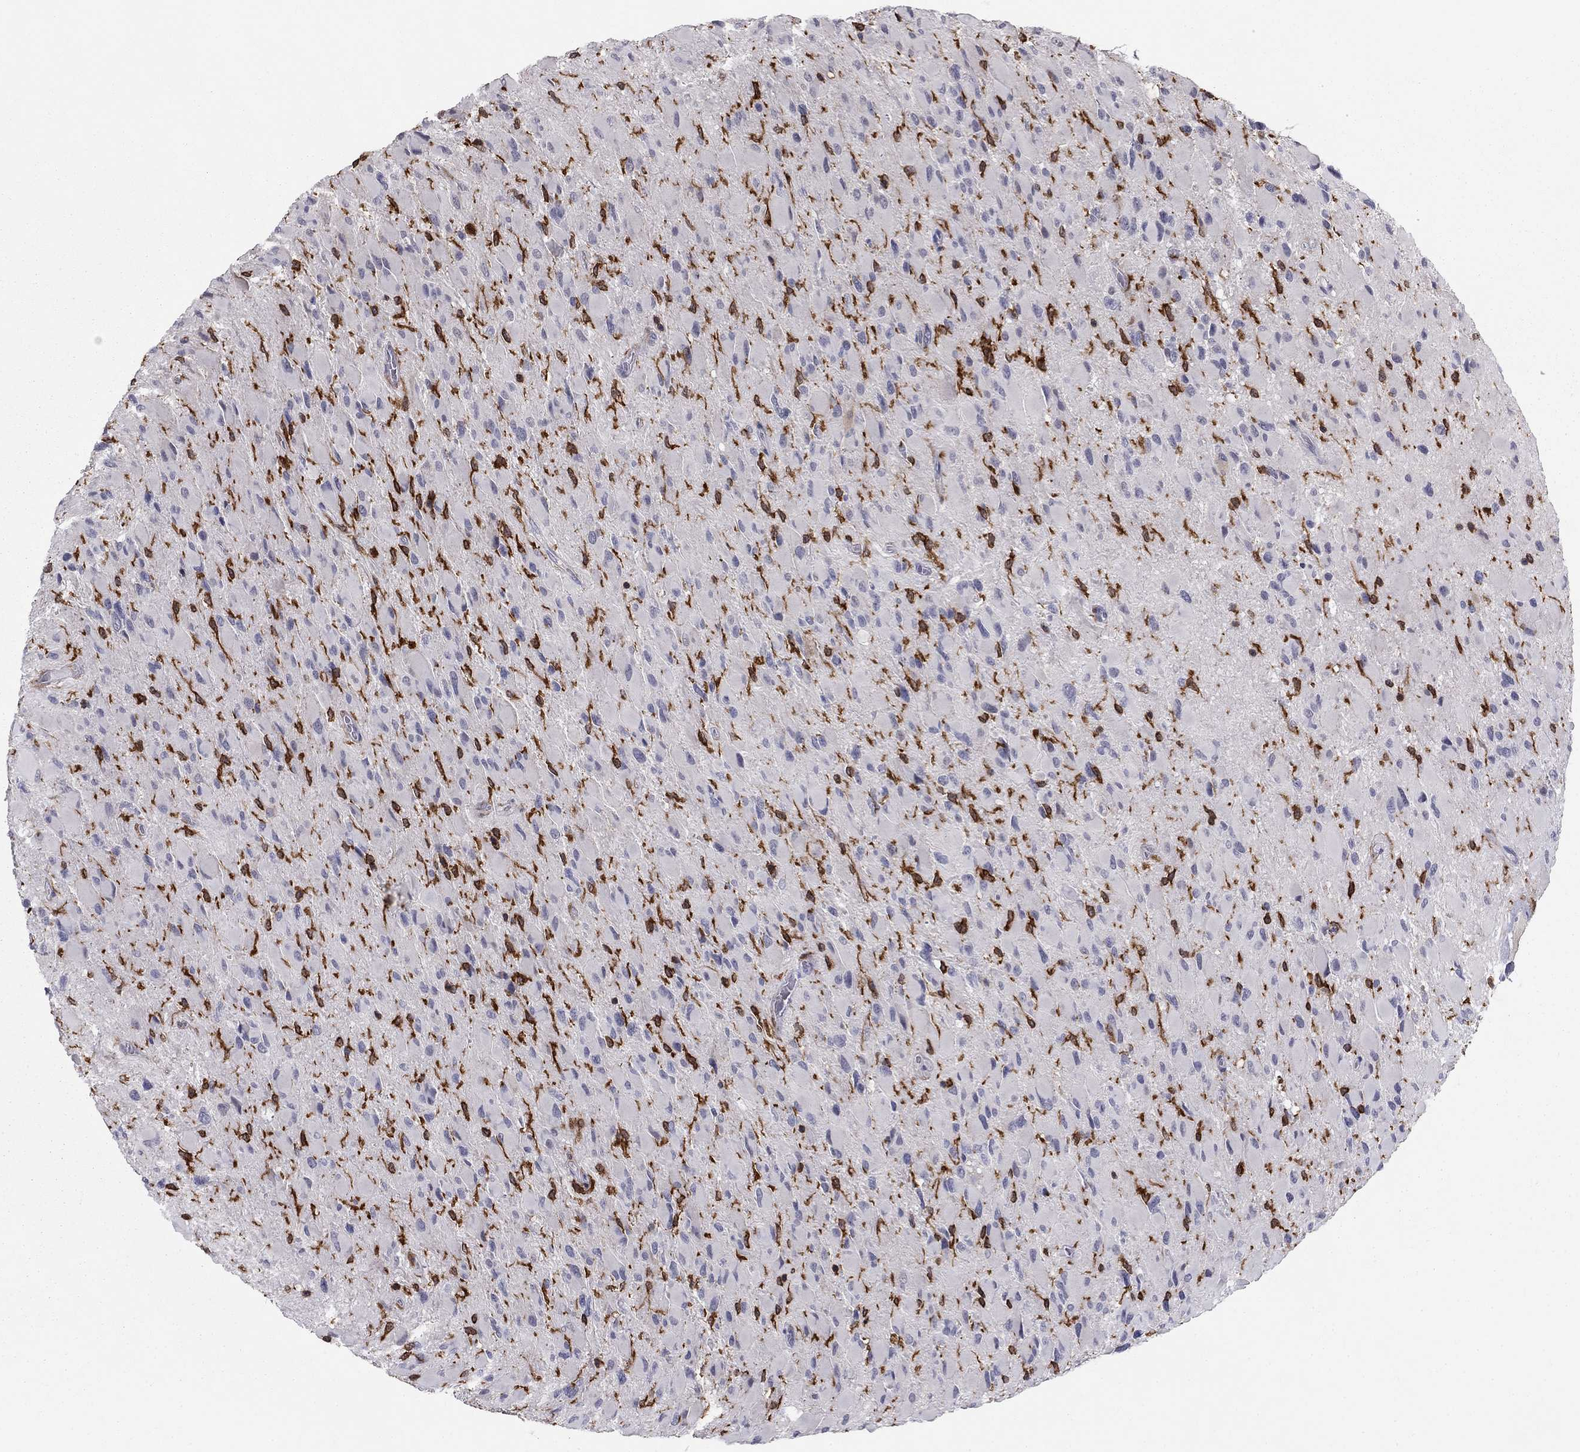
{"staining": {"intensity": "negative", "quantity": "none", "location": "none"}, "tissue": "glioma", "cell_type": "Tumor cells", "image_type": "cancer", "snomed": [{"axis": "morphology", "description": "Glioma, malignant, High grade"}, {"axis": "topography", "description": "Cerebral cortex"}], "caption": "This is a photomicrograph of immunohistochemistry staining of glioma, which shows no expression in tumor cells.", "gene": "PLCB2", "patient": {"sex": "female", "age": 36}}